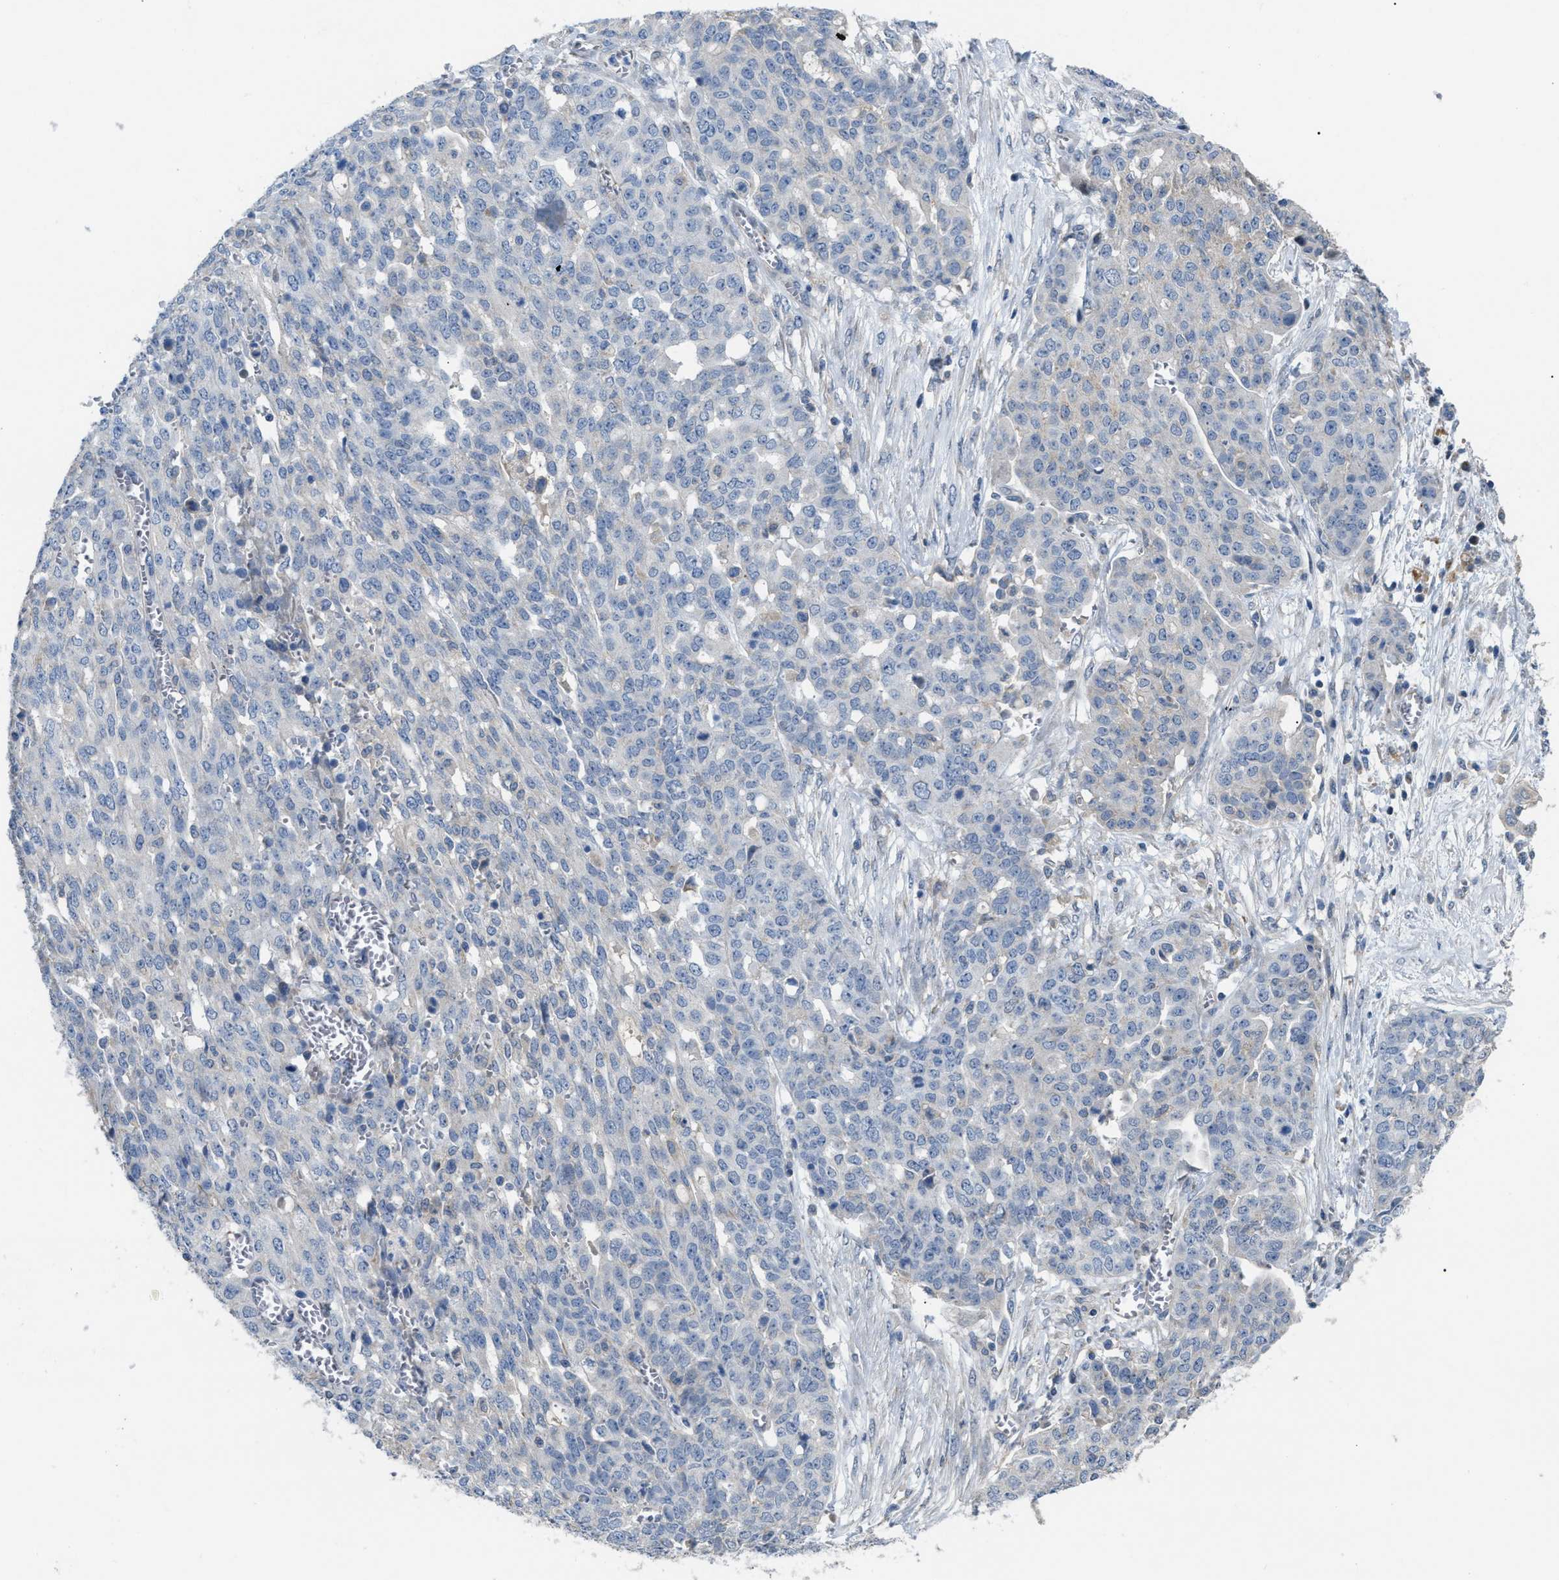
{"staining": {"intensity": "weak", "quantity": "<25%", "location": "cytoplasmic/membranous"}, "tissue": "ovarian cancer", "cell_type": "Tumor cells", "image_type": "cancer", "snomed": [{"axis": "morphology", "description": "Cystadenocarcinoma, serous, NOS"}, {"axis": "topography", "description": "Soft tissue"}, {"axis": "topography", "description": "Ovary"}], "caption": "Immunohistochemistry photomicrograph of human ovarian cancer (serous cystadenocarcinoma) stained for a protein (brown), which demonstrates no expression in tumor cells. (Stains: DAB (3,3'-diaminobenzidine) immunohistochemistry (IHC) with hematoxylin counter stain, Microscopy: brightfield microscopy at high magnification).", "gene": "DHX58", "patient": {"sex": "female", "age": 57}}